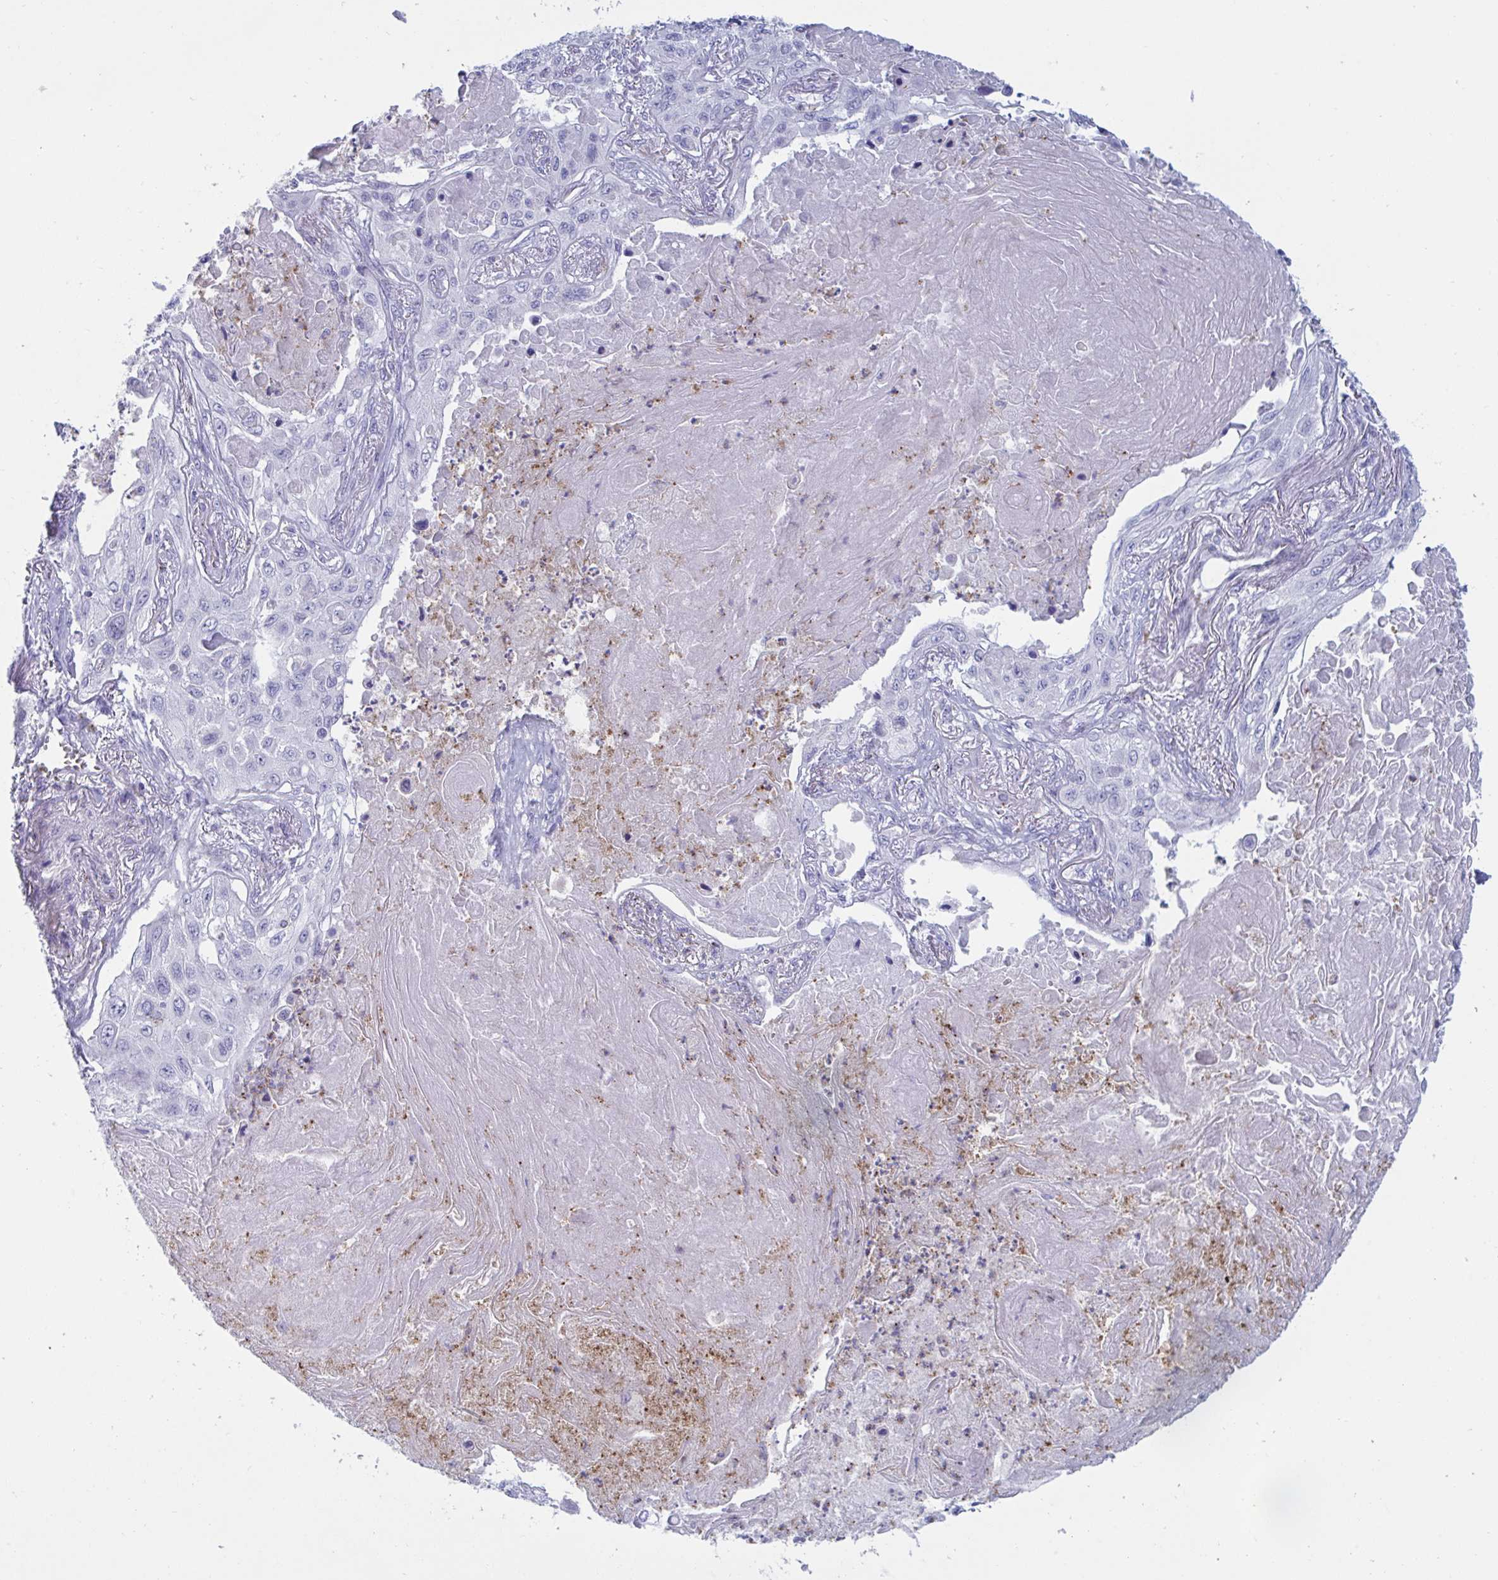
{"staining": {"intensity": "negative", "quantity": "none", "location": "none"}, "tissue": "lung cancer", "cell_type": "Tumor cells", "image_type": "cancer", "snomed": [{"axis": "morphology", "description": "Squamous cell carcinoma, NOS"}, {"axis": "topography", "description": "Lung"}], "caption": "This is an immunohistochemistry photomicrograph of human lung squamous cell carcinoma. There is no positivity in tumor cells.", "gene": "SLC9A6", "patient": {"sex": "male", "age": 75}}